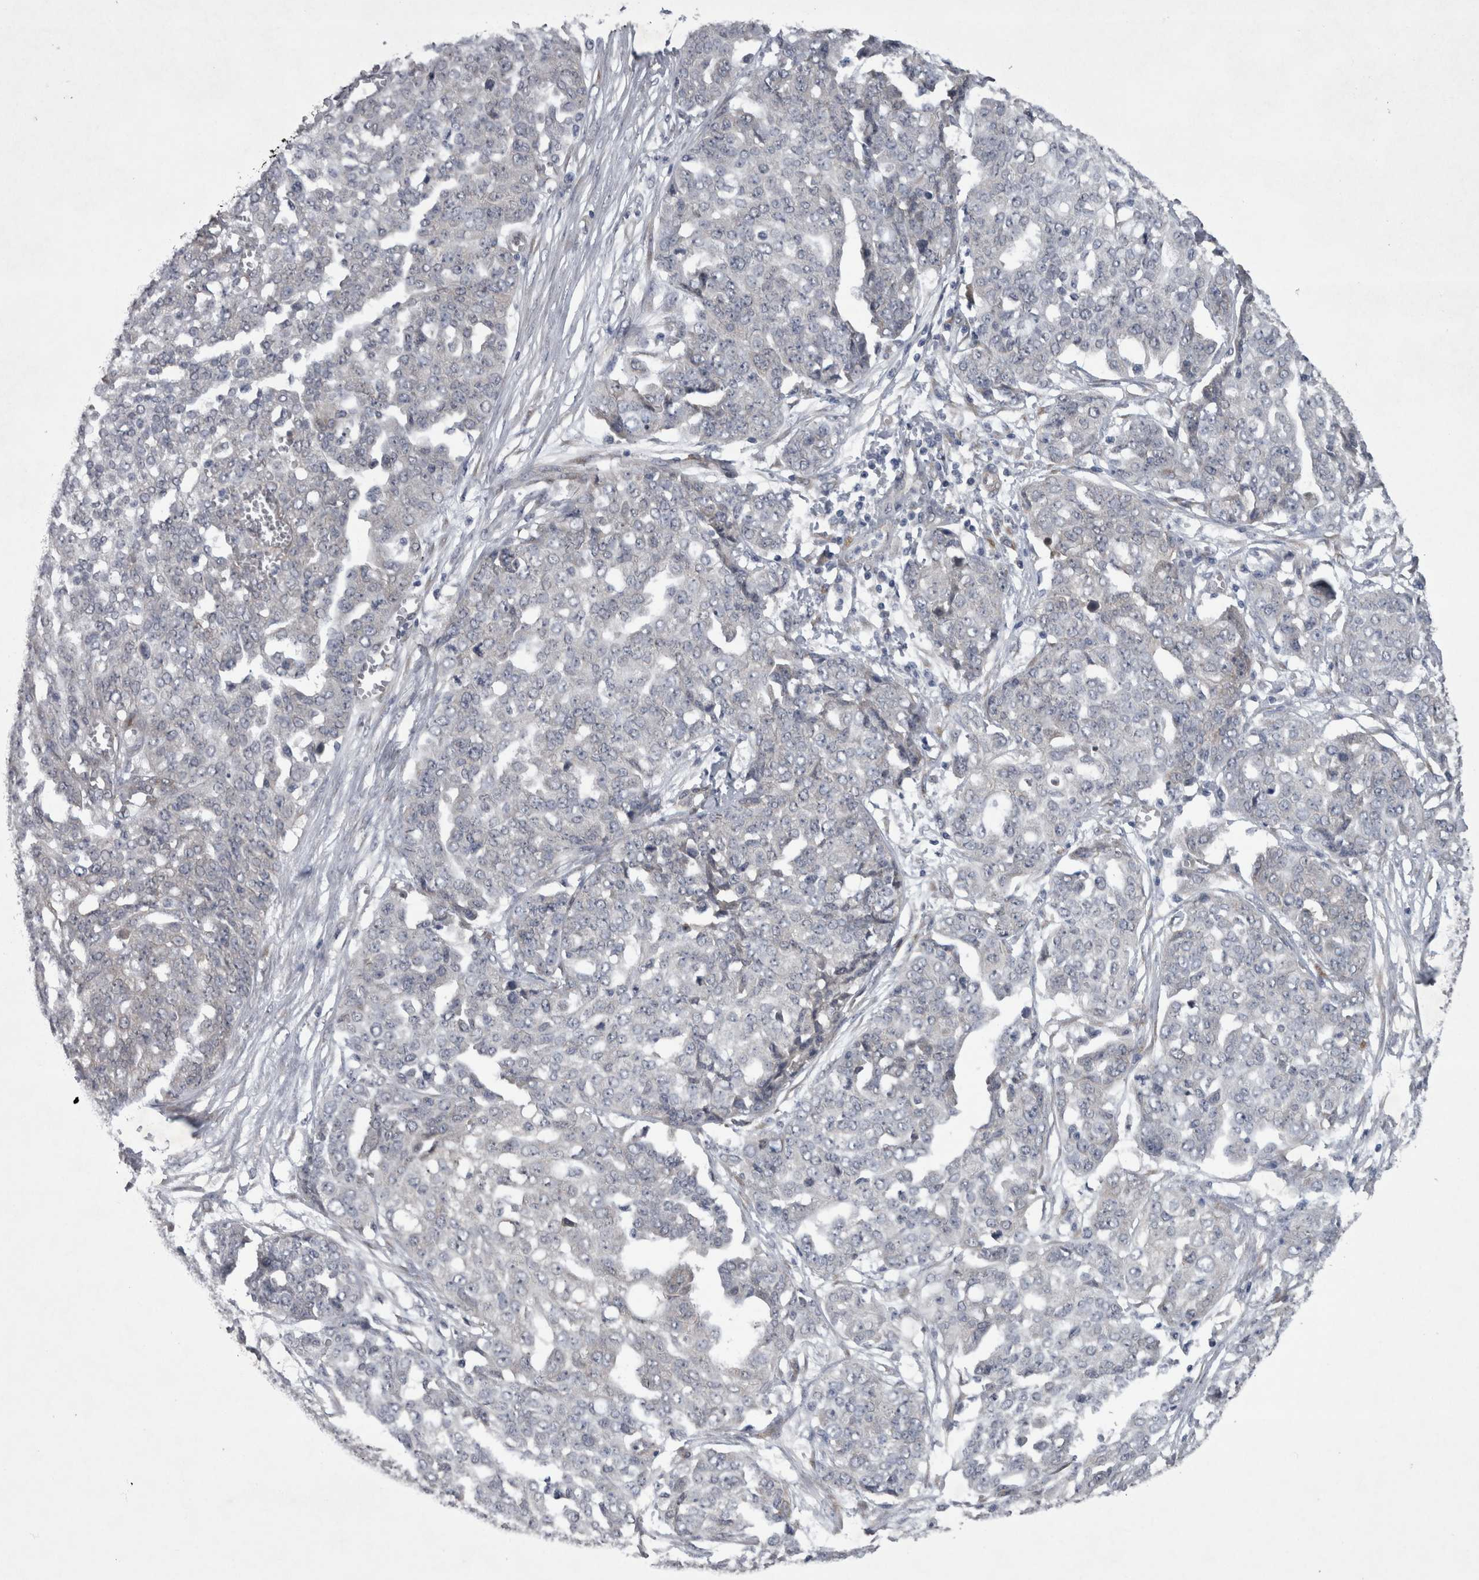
{"staining": {"intensity": "negative", "quantity": "none", "location": "none"}, "tissue": "ovarian cancer", "cell_type": "Tumor cells", "image_type": "cancer", "snomed": [{"axis": "morphology", "description": "Cystadenocarcinoma, serous, NOS"}, {"axis": "topography", "description": "Soft tissue"}, {"axis": "topography", "description": "Ovary"}], "caption": "Immunohistochemistry (IHC) photomicrograph of human ovarian serous cystadenocarcinoma stained for a protein (brown), which exhibits no positivity in tumor cells.", "gene": "DDX6", "patient": {"sex": "female", "age": 57}}